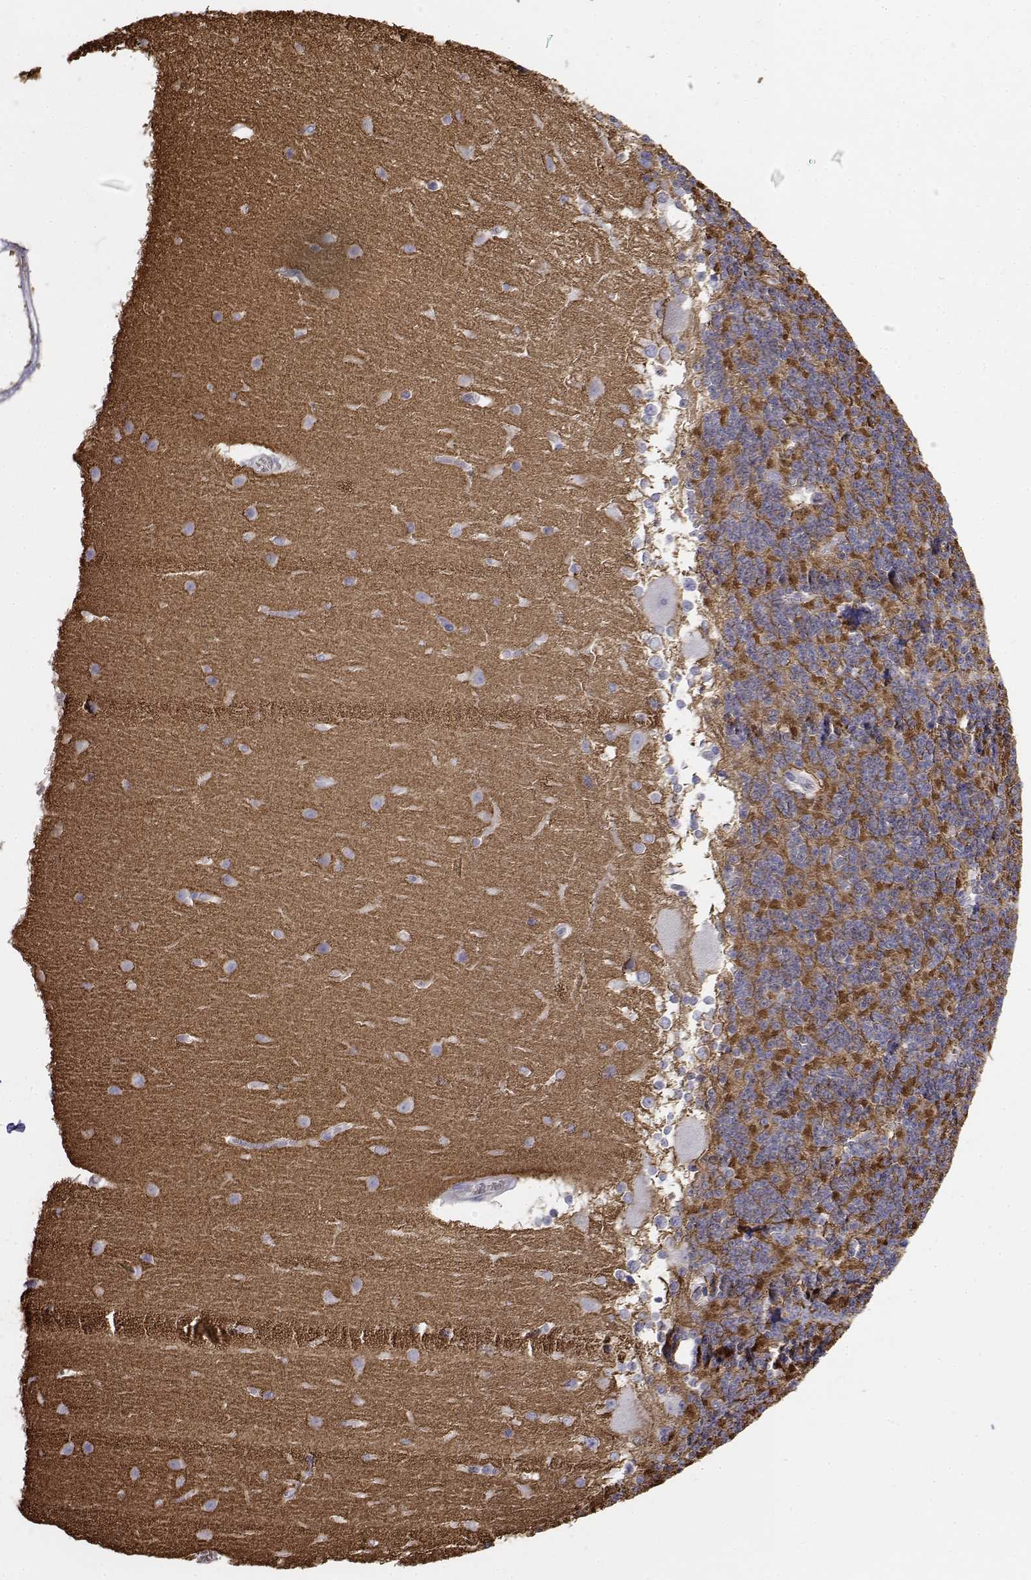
{"staining": {"intensity": "negative", "quantity": "none", "location": "none"}, "tissue": "cerebellum", "cell_type": "Cells in granular layer", "image_type": "normal", "snomed": [{"axis": "morphology", "description": "Normal tissue, NOS"}, {"axis": "topography", "description": "Cerebellum"}], "caption": "Immunohistochemistry micrograph of unremarkable cerebellum stained for a protein (brown), which reveals no staining in cells in granular layer. (DAB (3,3'-diaminobenzidine) immunohistochemistry (IHC) visualized using brightfield microscopy, high magnification).", "gene": "CADM1", "patient": {"sex": "female", "age": 19}}